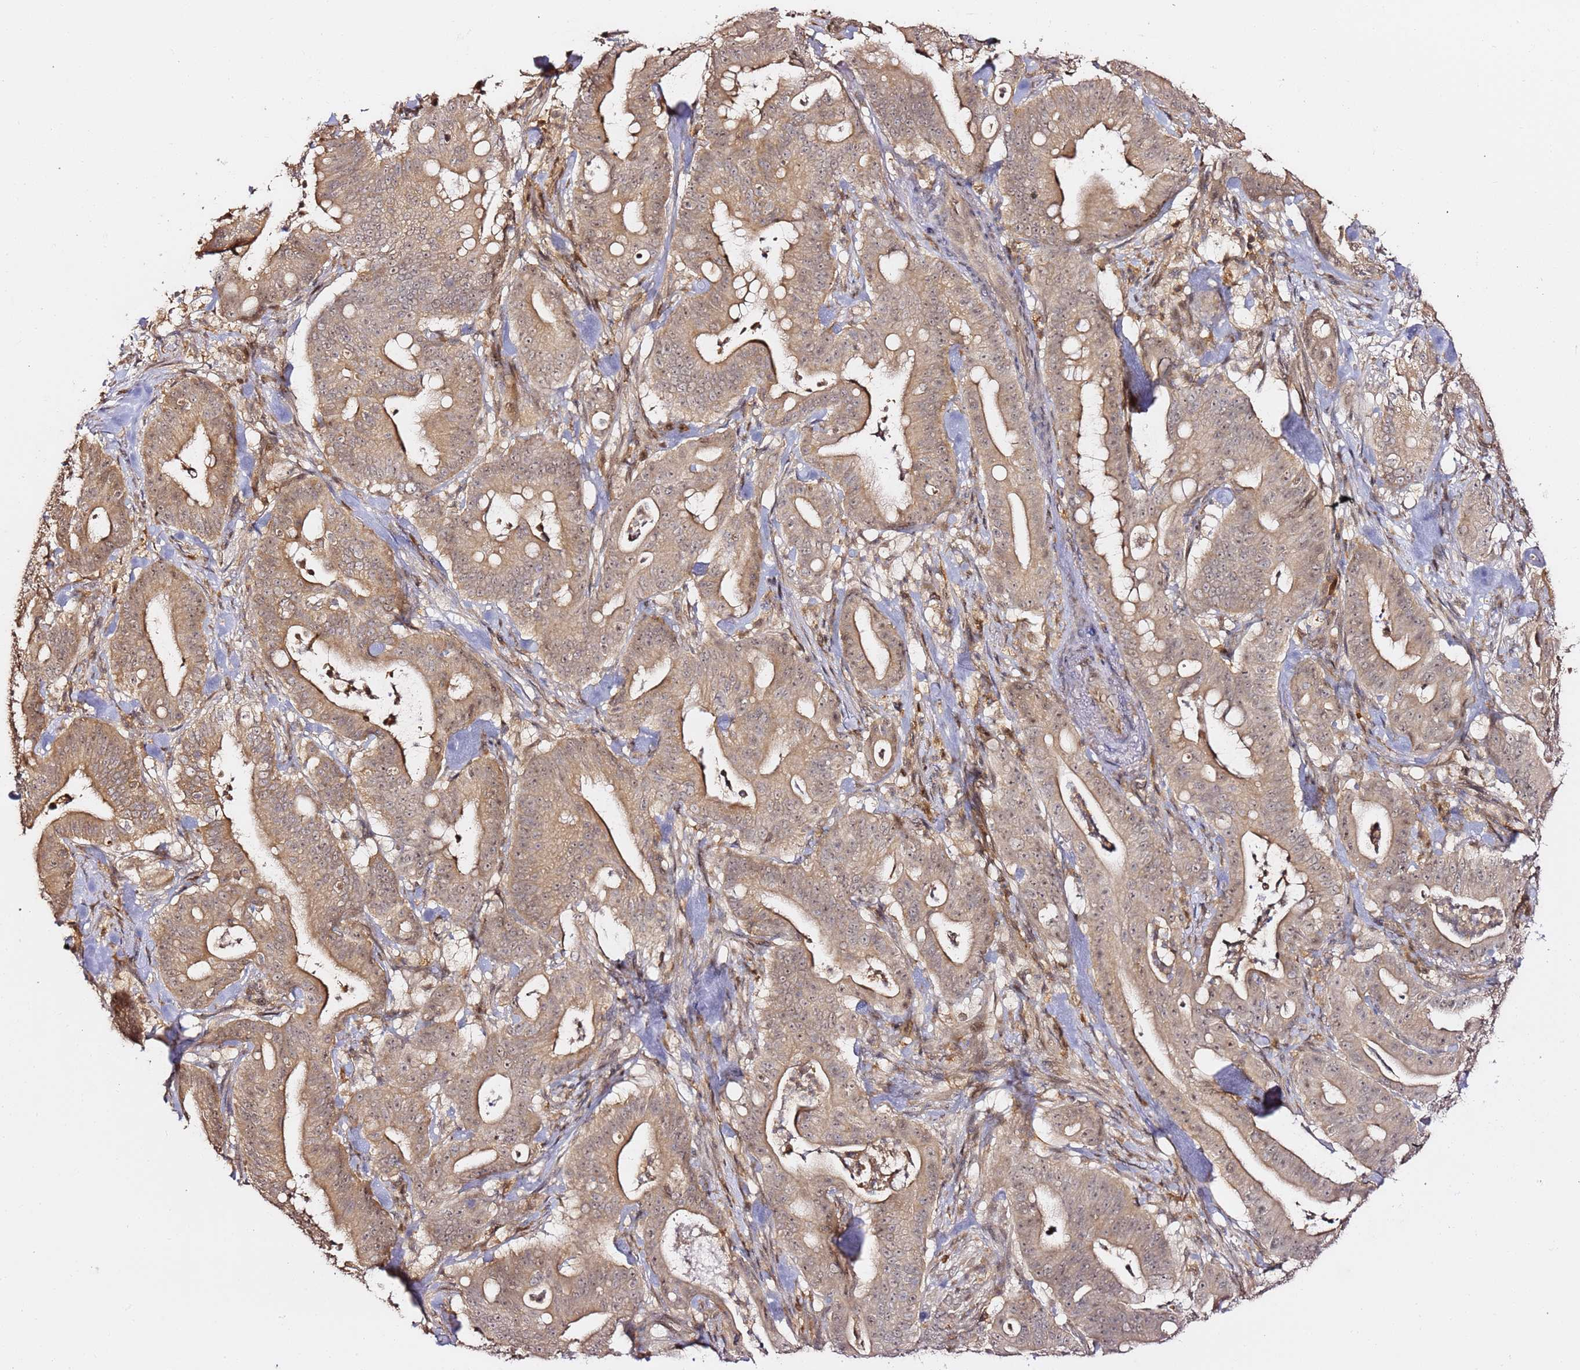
{"staining": {"intensity": "moderate", "quantity": ">75%", "location": "cytoplasmic/membranous,nuclear"}, "tissue": "pancreatic cancer", "cell_type": "Tumor cells", "image_type": "cancer", "snomed": [{"axis": "morphology", "description": "Adenocarcinoma, NOS"}, {"axis": "topography", "description": "Pancreas"}], "caption": "Pancreatic cancer was stained to show a protein in brown. There is medium levels of moderate cytoplasmic/membranous and nuclear positivity in about >75% of tumor cells. The staining is performed using DAB brown chromogen to label protein expression. The nuclei are counter-stained blue using hematoxylin.", "gene": "OR5V1", "patient": {"sex": "male", "age": 71}}